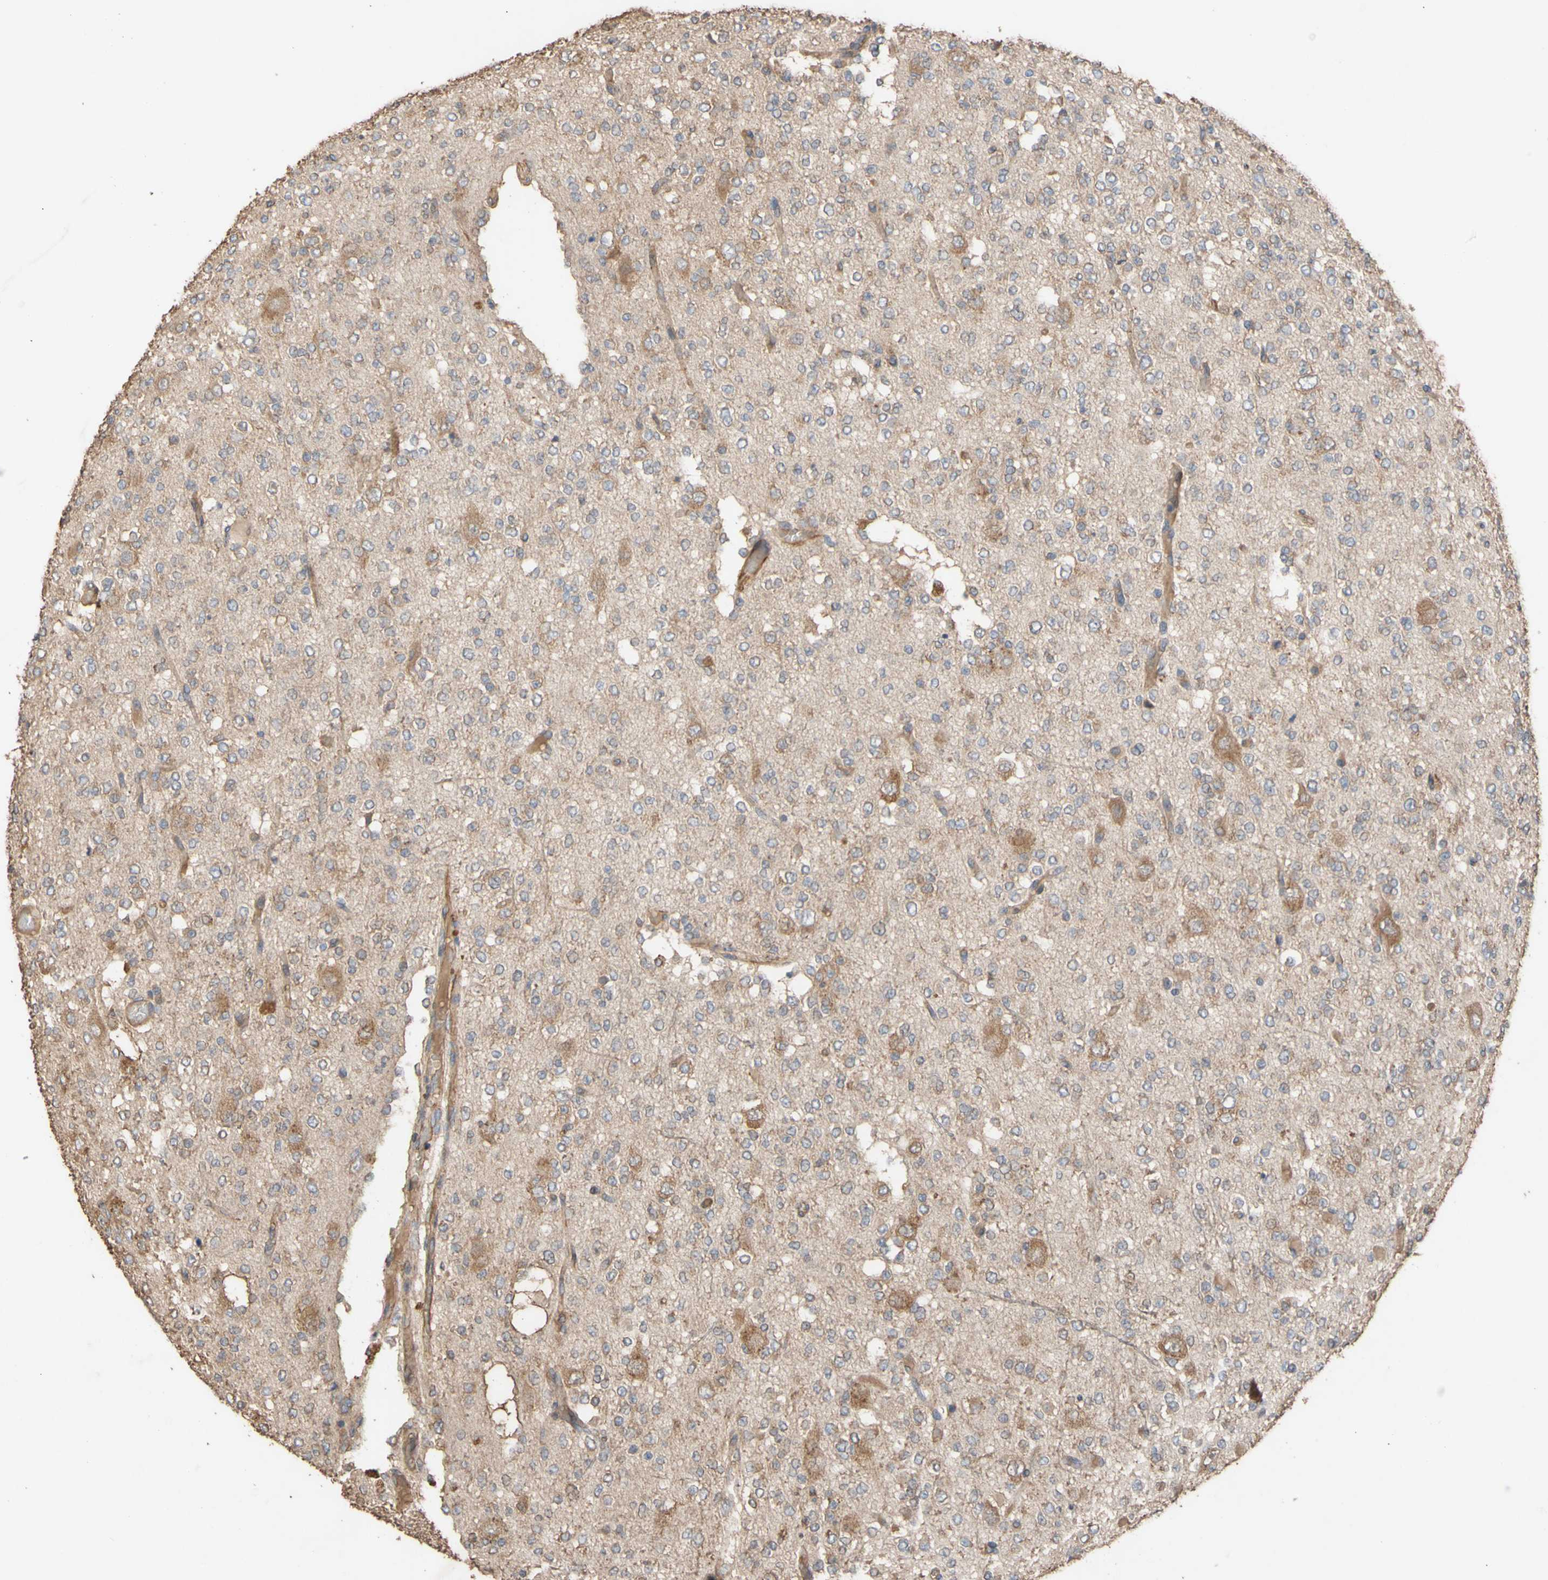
{"staining": {"intensity": "weak", "quantity": "25%-75%", "location": "cytoplasmic/membranous"}, "tissue": "glioma", "cell_type": "Tumor cells", "image_type": "cancer", "snomed": [{"axis": "morphology", "description": "Glioma, malignant, Low grade"}, {"axis": "topography", "description": "Brain"}], "caption": "Malignant glioma (low-grade) stained with a protein marker demonstrates weak staining in tumor cells.", "gene": "EIF2S3", "patient": {"sex": "male", "age": 38}}